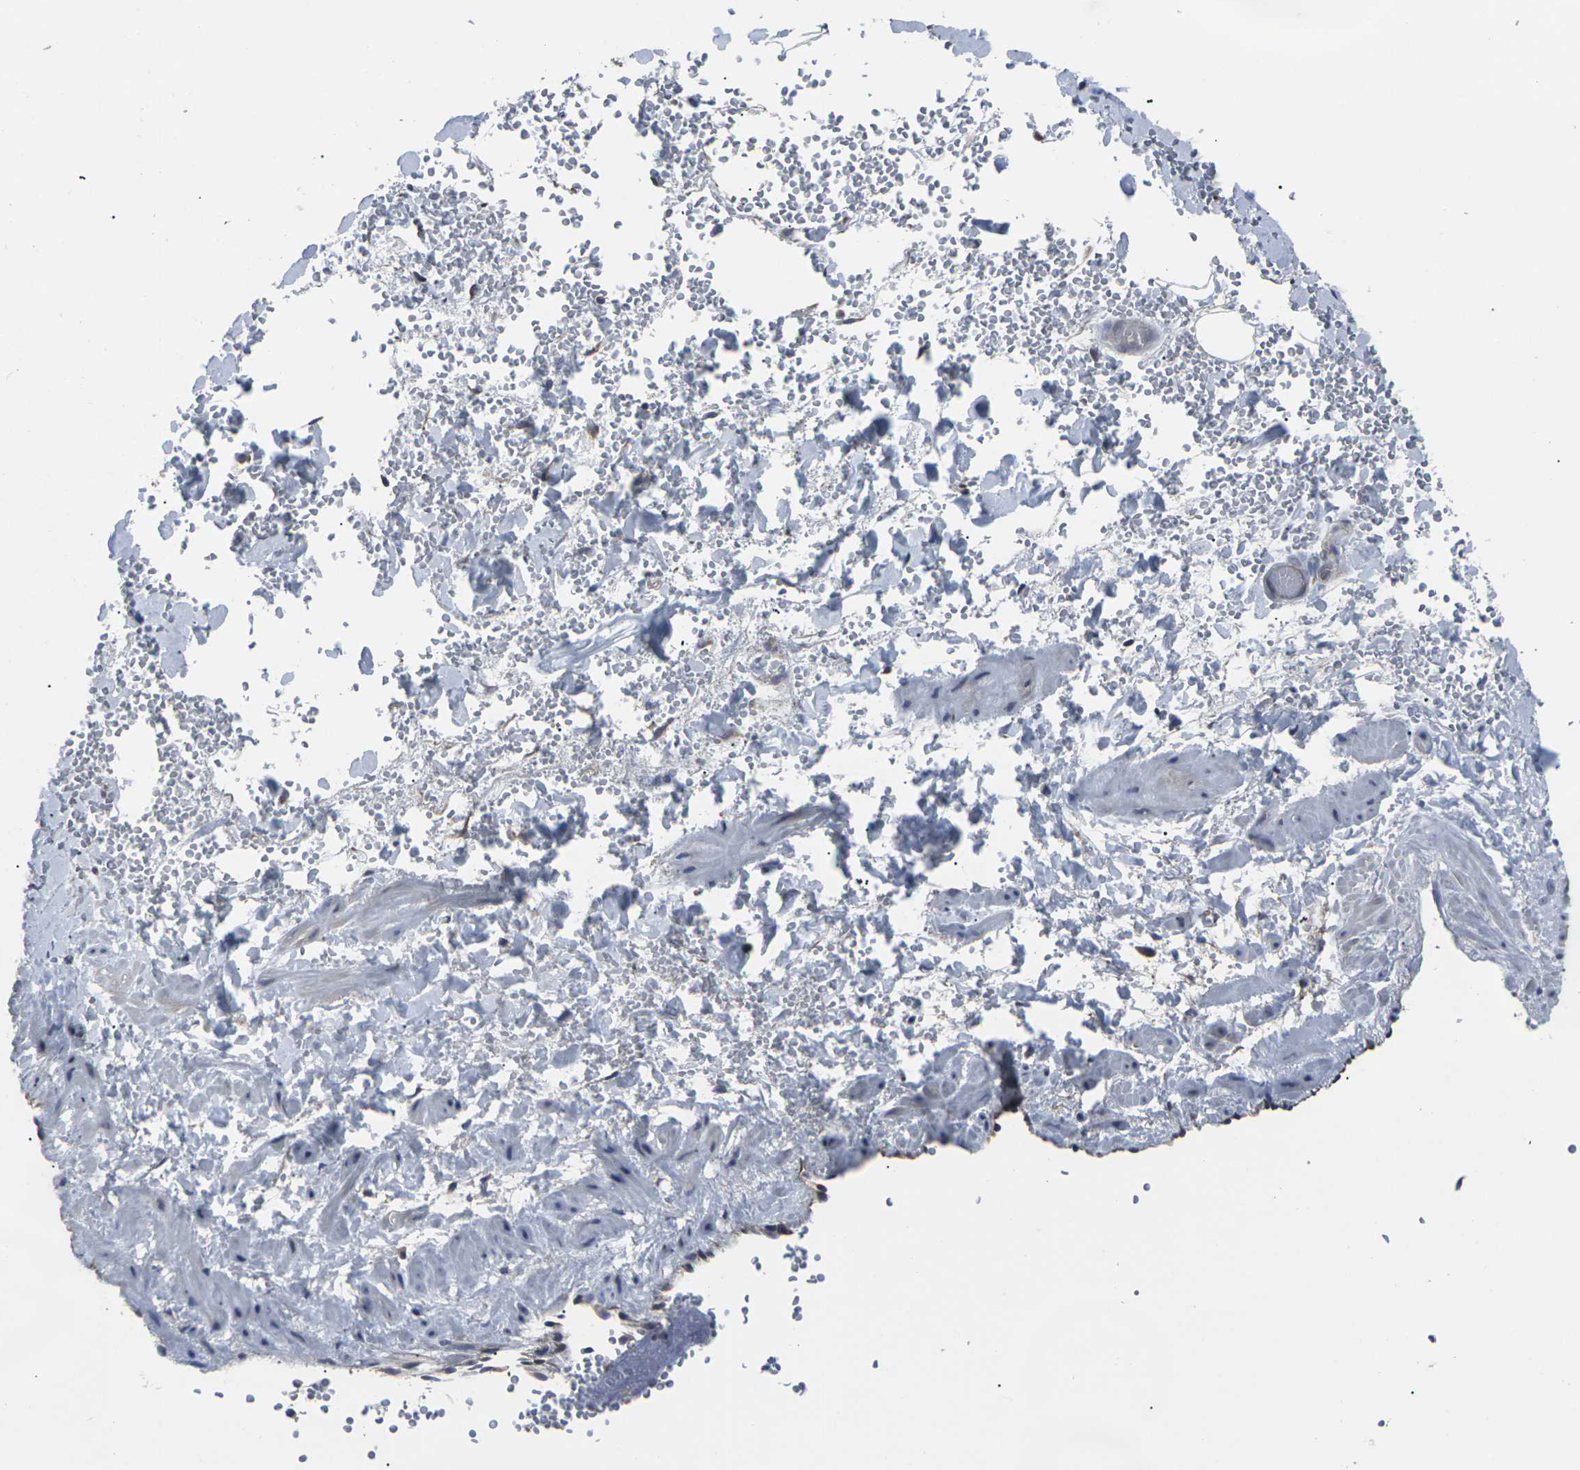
{"staining": {"intensity": "negative", "quantity": "none", "location": "none"}, "tissue": "adipose tissue", "cell_type": "Adipocytes", "image_type": "normal", "snomed": [{"axis": "morphology", "description": "Normal tissue, NOS"}, {"axis": "topography", "description": "Soft tissue"}, {"axis": "topography", "description": "Vascular tissue"}], "caption": "Adipocytes show no significant expression in normal adipose tissue.", "gene": "MAPKAPK2", "patient": {"sex": "female", "age": 35}}